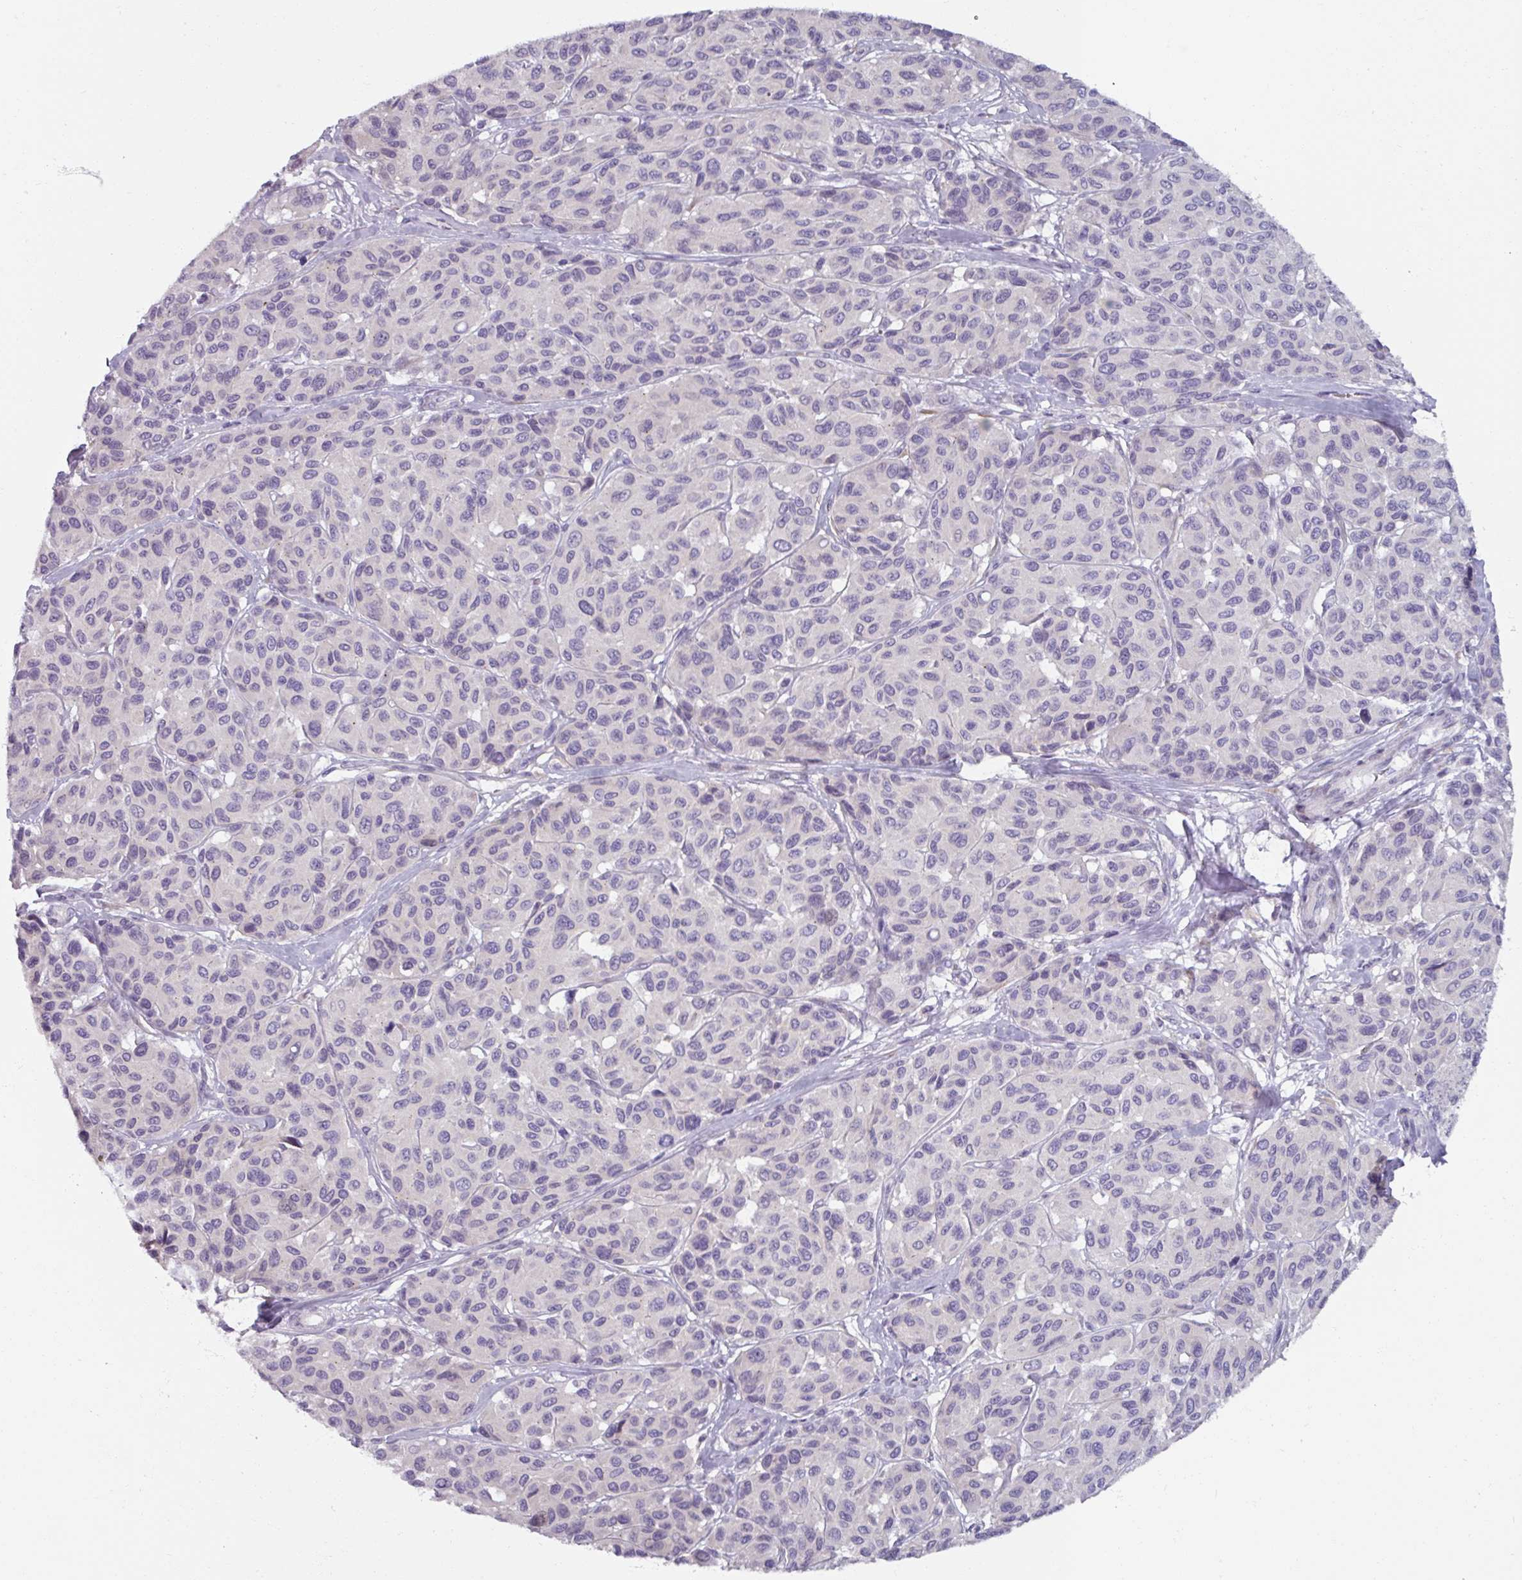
{"staining": {"intensity": "negative", "quantity": "none", "location": "none"}, "tissue": "melanoma", "cell_type": "Tumor cells", "image_type": "cancer", "snomed": [{"axis": "morphology", "description": "Malignant melanoma, NOS"}, {"axis": "topography", "description": "Skin"}], "caption": "The micrograph reveals no staining of tumor cells in melanoma.", "gene": "SMIM11", "patient": {"sex": "female", "age": 66}}